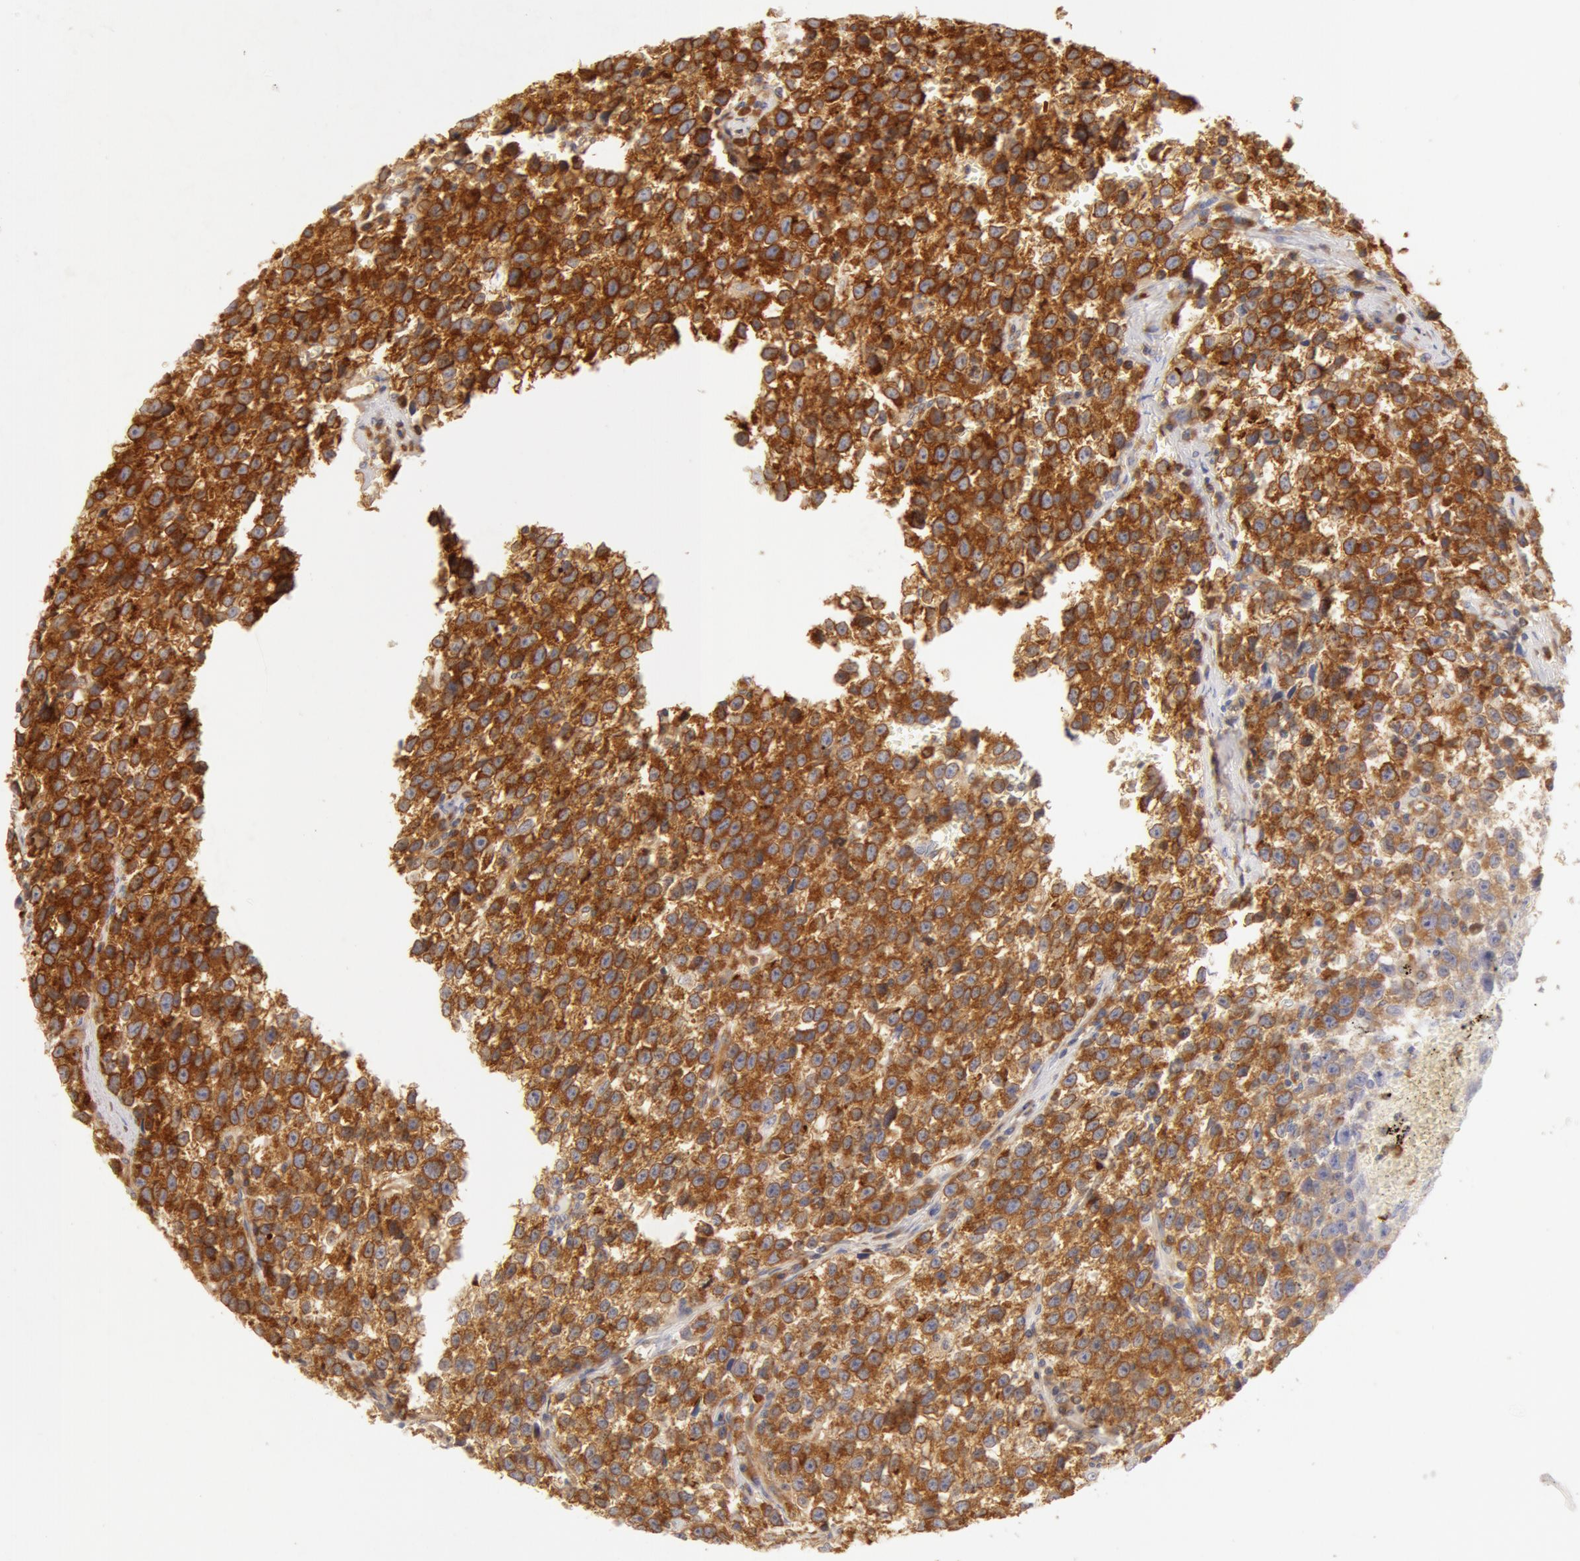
{"staining": {"intensity": "moderate", "quantity": ">75%", "location": "cytoplasmic/membranous"}, "tissue": "testis cancer", "cell_type": "Tumor cells", "image_type": "cancer", "snomed": [{"axis": "morphology", "description": "Seminoma, NOS"}, {"axis": "topography", "description": "Testis"}], "caption": "The photomicrograph demonstrates staining of testis seminoma, revealing moderate cytoplasmic/membranous protein expression (brown color) within tumor cells. The protein is shown in brown color, while the nuclei are stained blue.", "gene": "DDX3Y", "patient": {"sex": "male", "age": 35}}